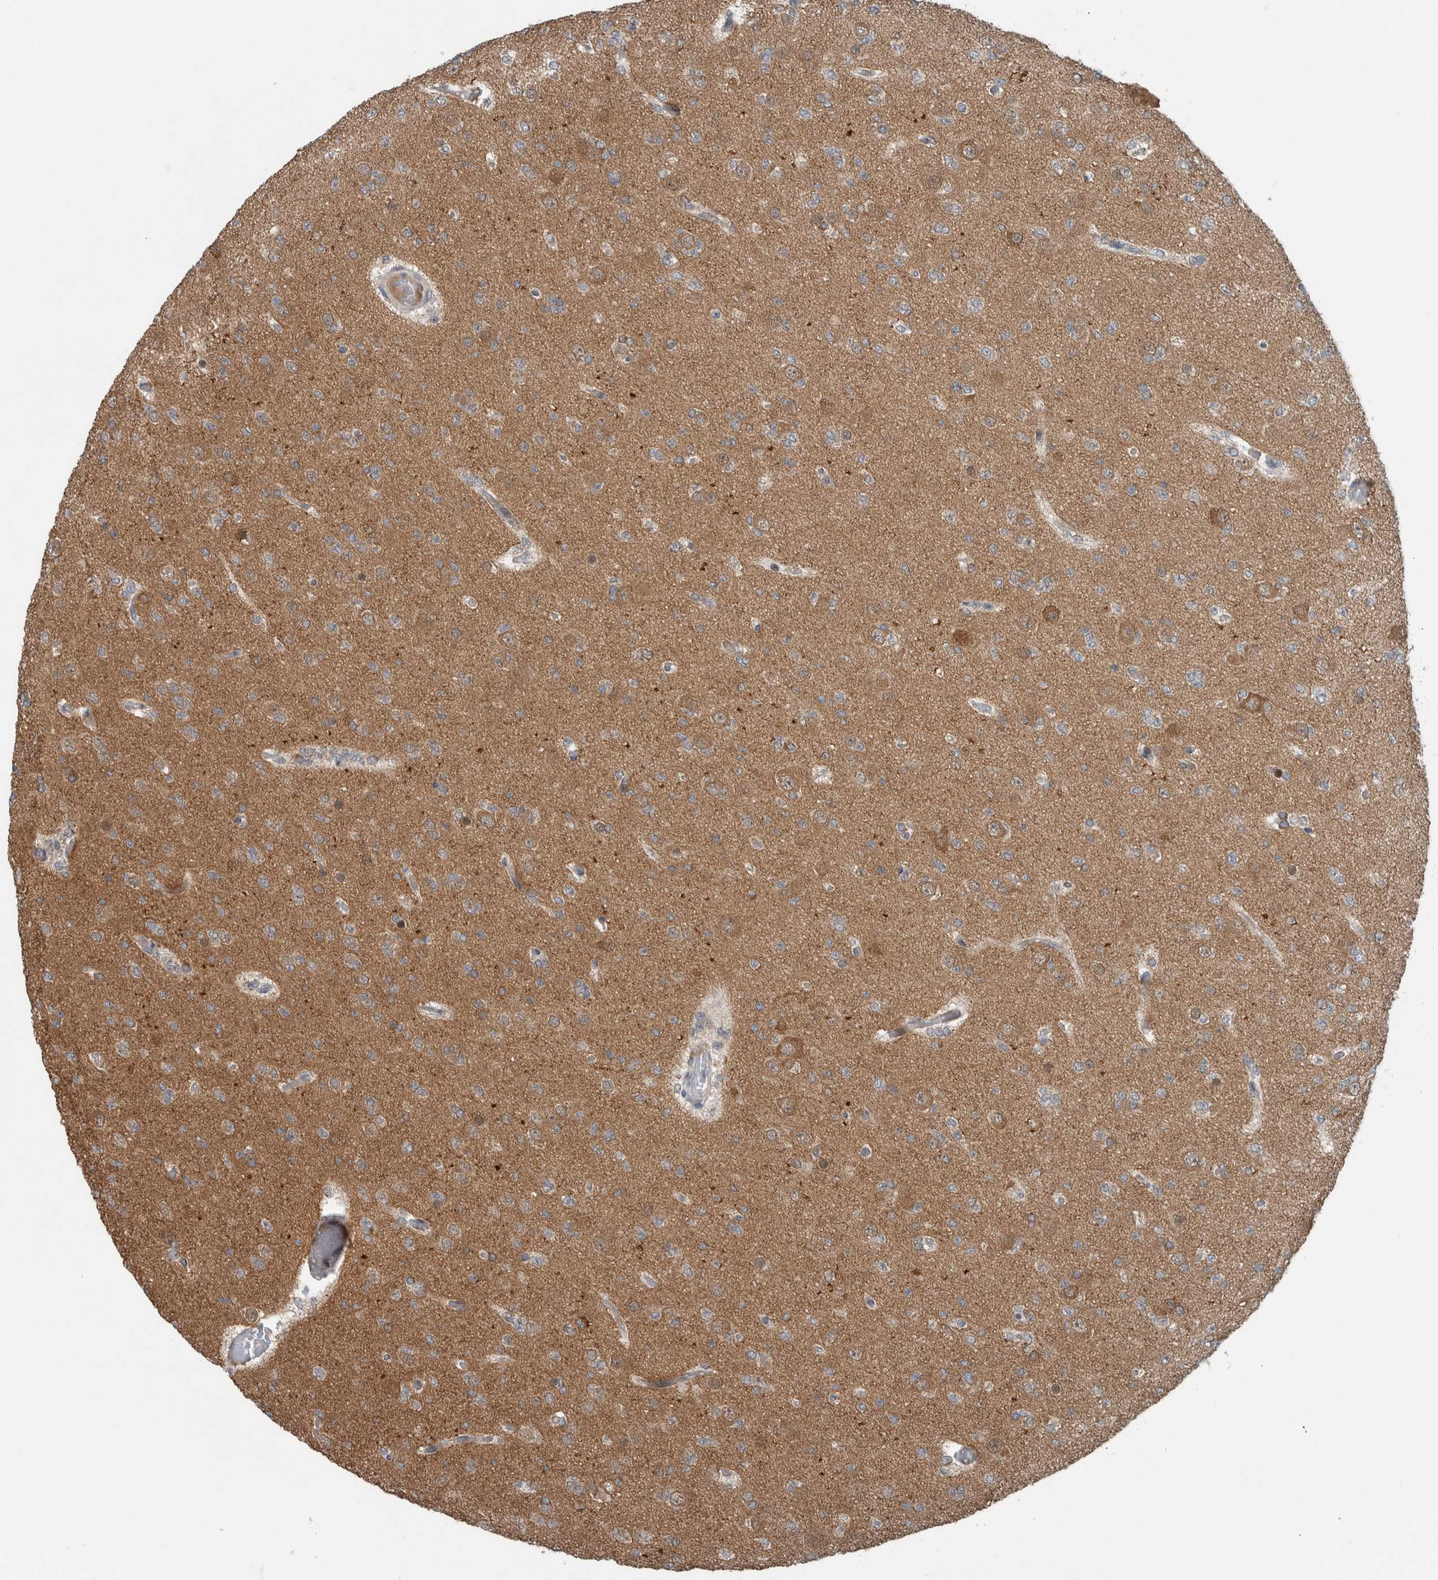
{"staining": {"intensity": "weak", "quantity": ">75%", "location": "cytoplasmic/membranous"}, "tissue": "glioma", "cell_type": "Tumor cells", "image_type": "cancer", "snomed": [{"axis": "morphology", "description": "Glioma, malignant, Low grade"}, {"axis": "topography", "description": "Brain"}], "caption": "The immunohistochemical stain highlights weak cytoplasmic/membranous positivity in tumor cells of low-grade glioma (malignant) tissue.", "gene": "GBA2", "patient": {"sex": "female", "age": 22}}